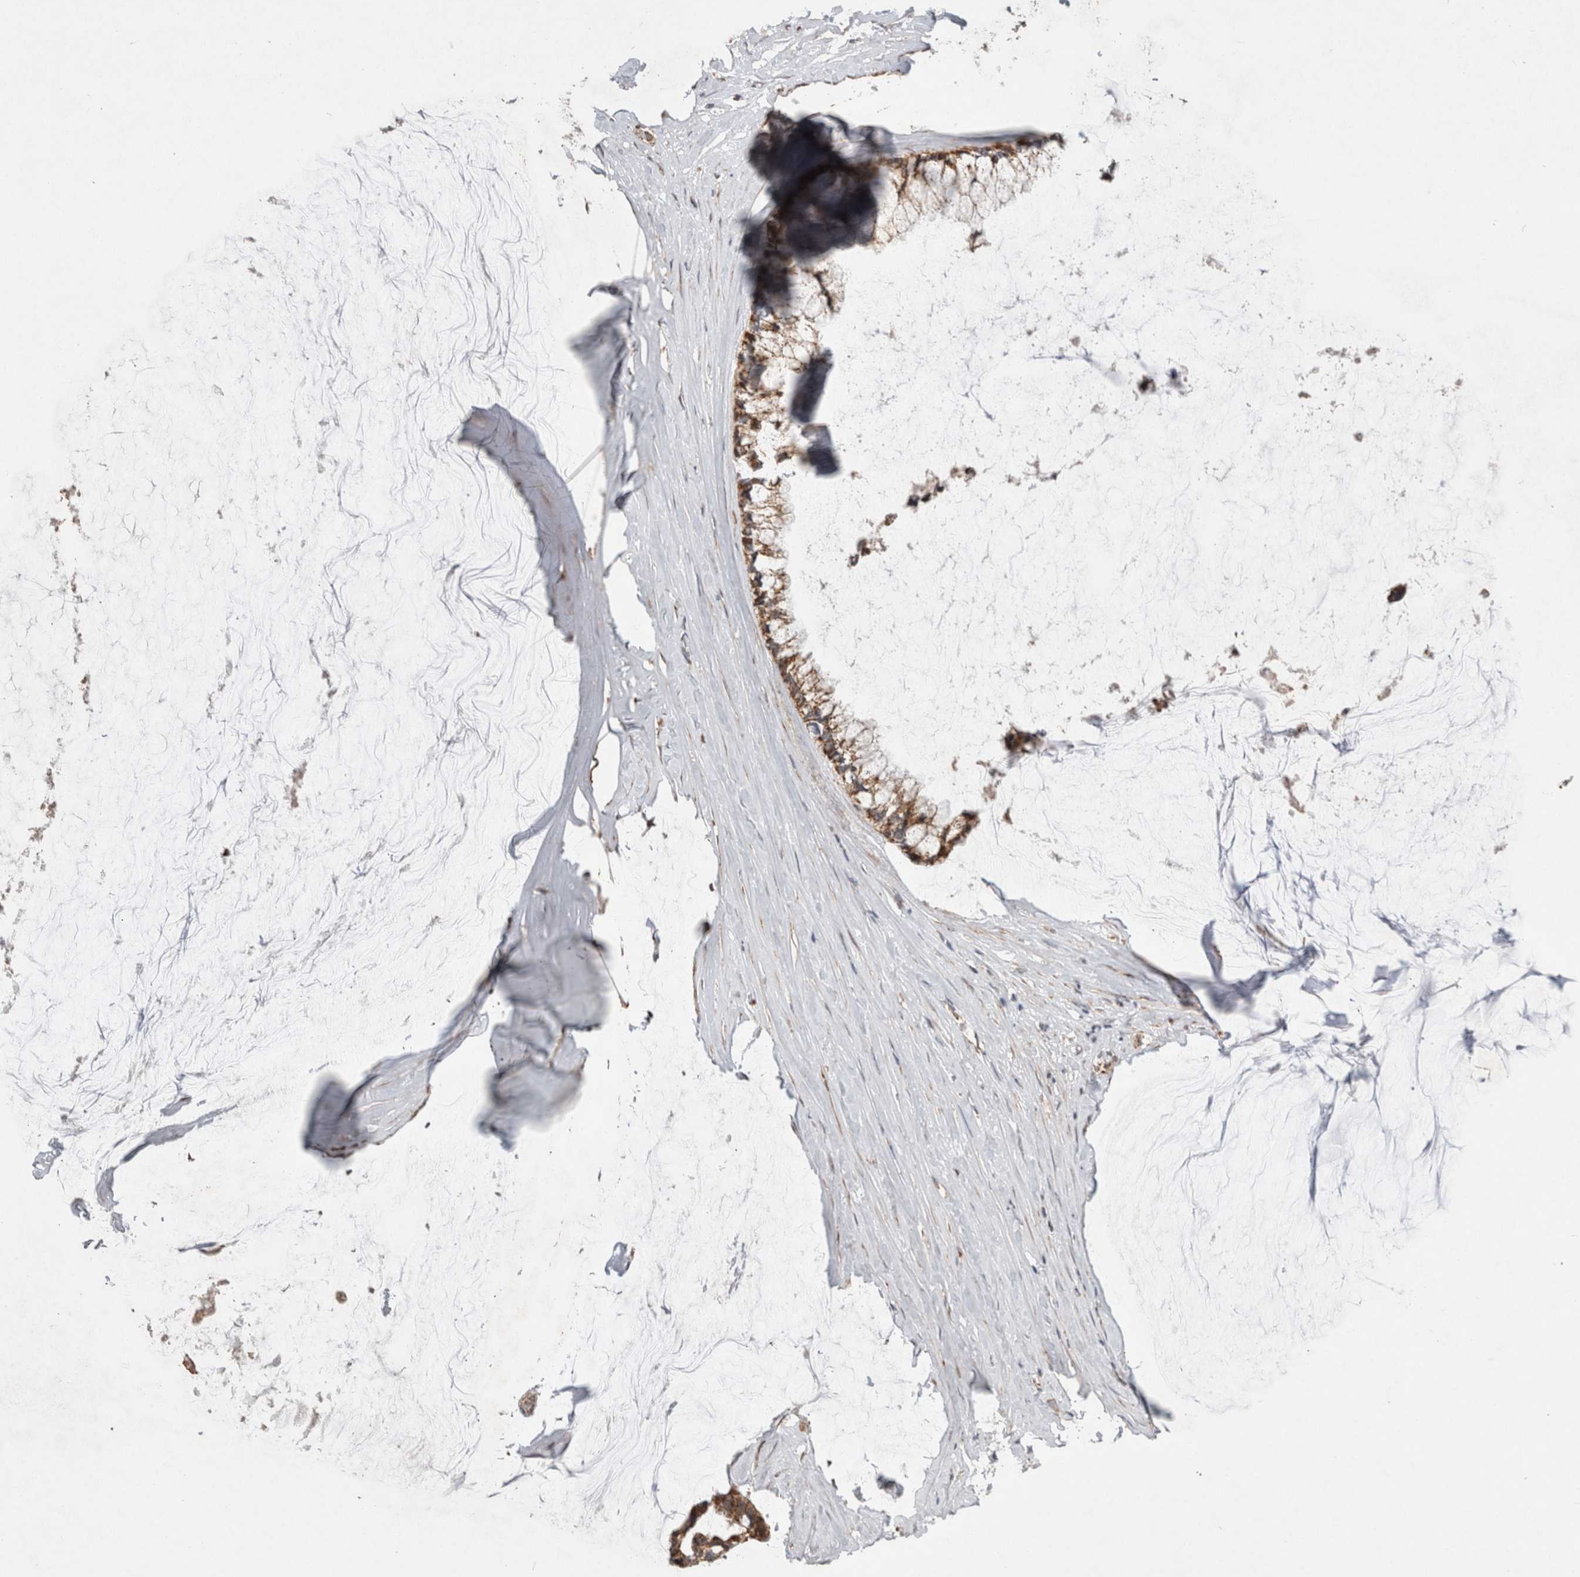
{"staining": {"intensity": "moderate", "quantity": ">75%", "location": "cytoplasmic/membranous"}, "tissue": "ovarian cancer", "cell_type": "Tumor cells", "image_type": "cancer", "snomed": [{"axis": "morphology", "description": "Cystadenocarcinoma, mucinous, NOS"}, {"axis": "topography", "description": "Ovary"}], "caption": "Ovarian cancer stained with a protein marker reveals moderate staining in tumor cells.", "gene": "MRPL37", "patient": {"sex": "female", "age": 39}}